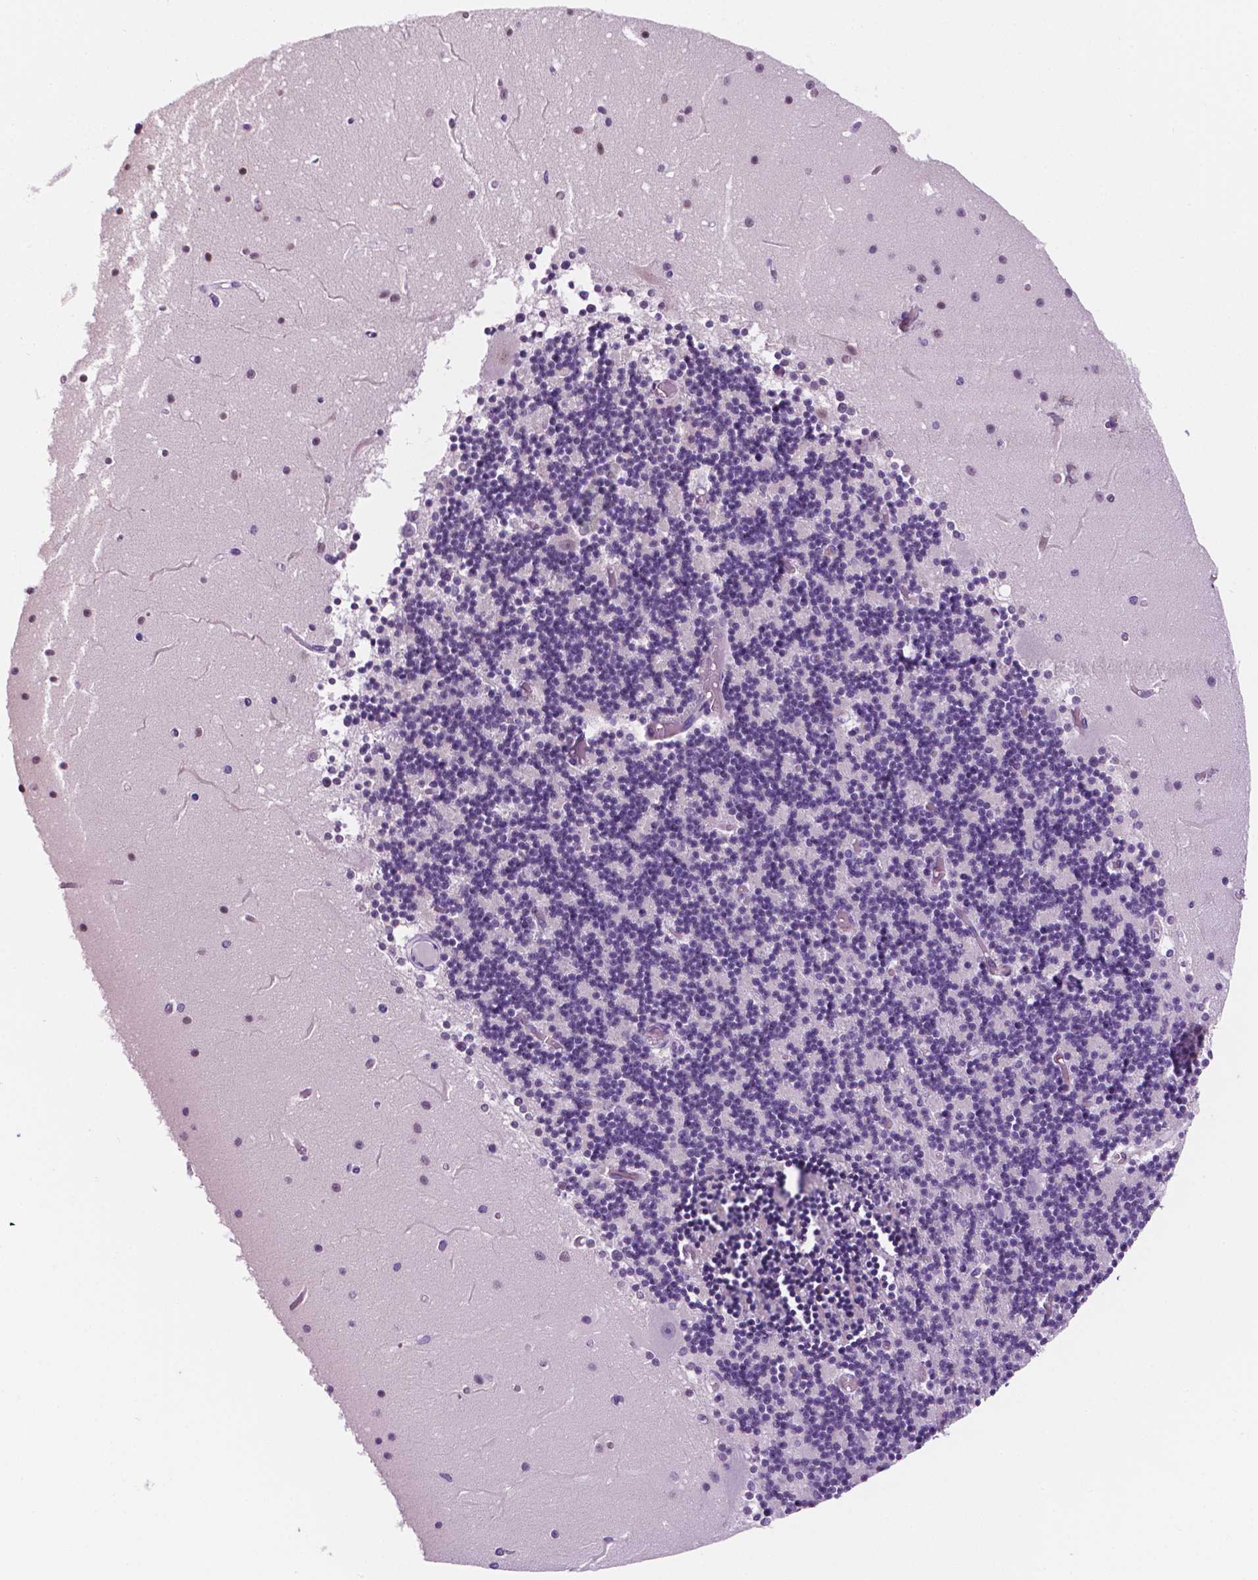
{"staining": {"intensity": "negative", "quantity": "none", "location": "none"}, "tissue": "cerebellum", "cell_type": "Cells in granular layer", "image_type": "normal", "snomed": [{"axis": "morphology", "description": "Normal tissue, NOS"}, {"axis": "topography", "description": "Cerebellum"}], "caption": "A photomicrograph of human cerebellum is negative for staining in cells in granular layer. Brightfield microscopy of IHC stained with DAB (3,3'-diaminobenzidine) (brown) and hematoxylin (blue), captured at high magnification.", "gene": "PPL", "patient": {"sex": "female", "age": 28}}